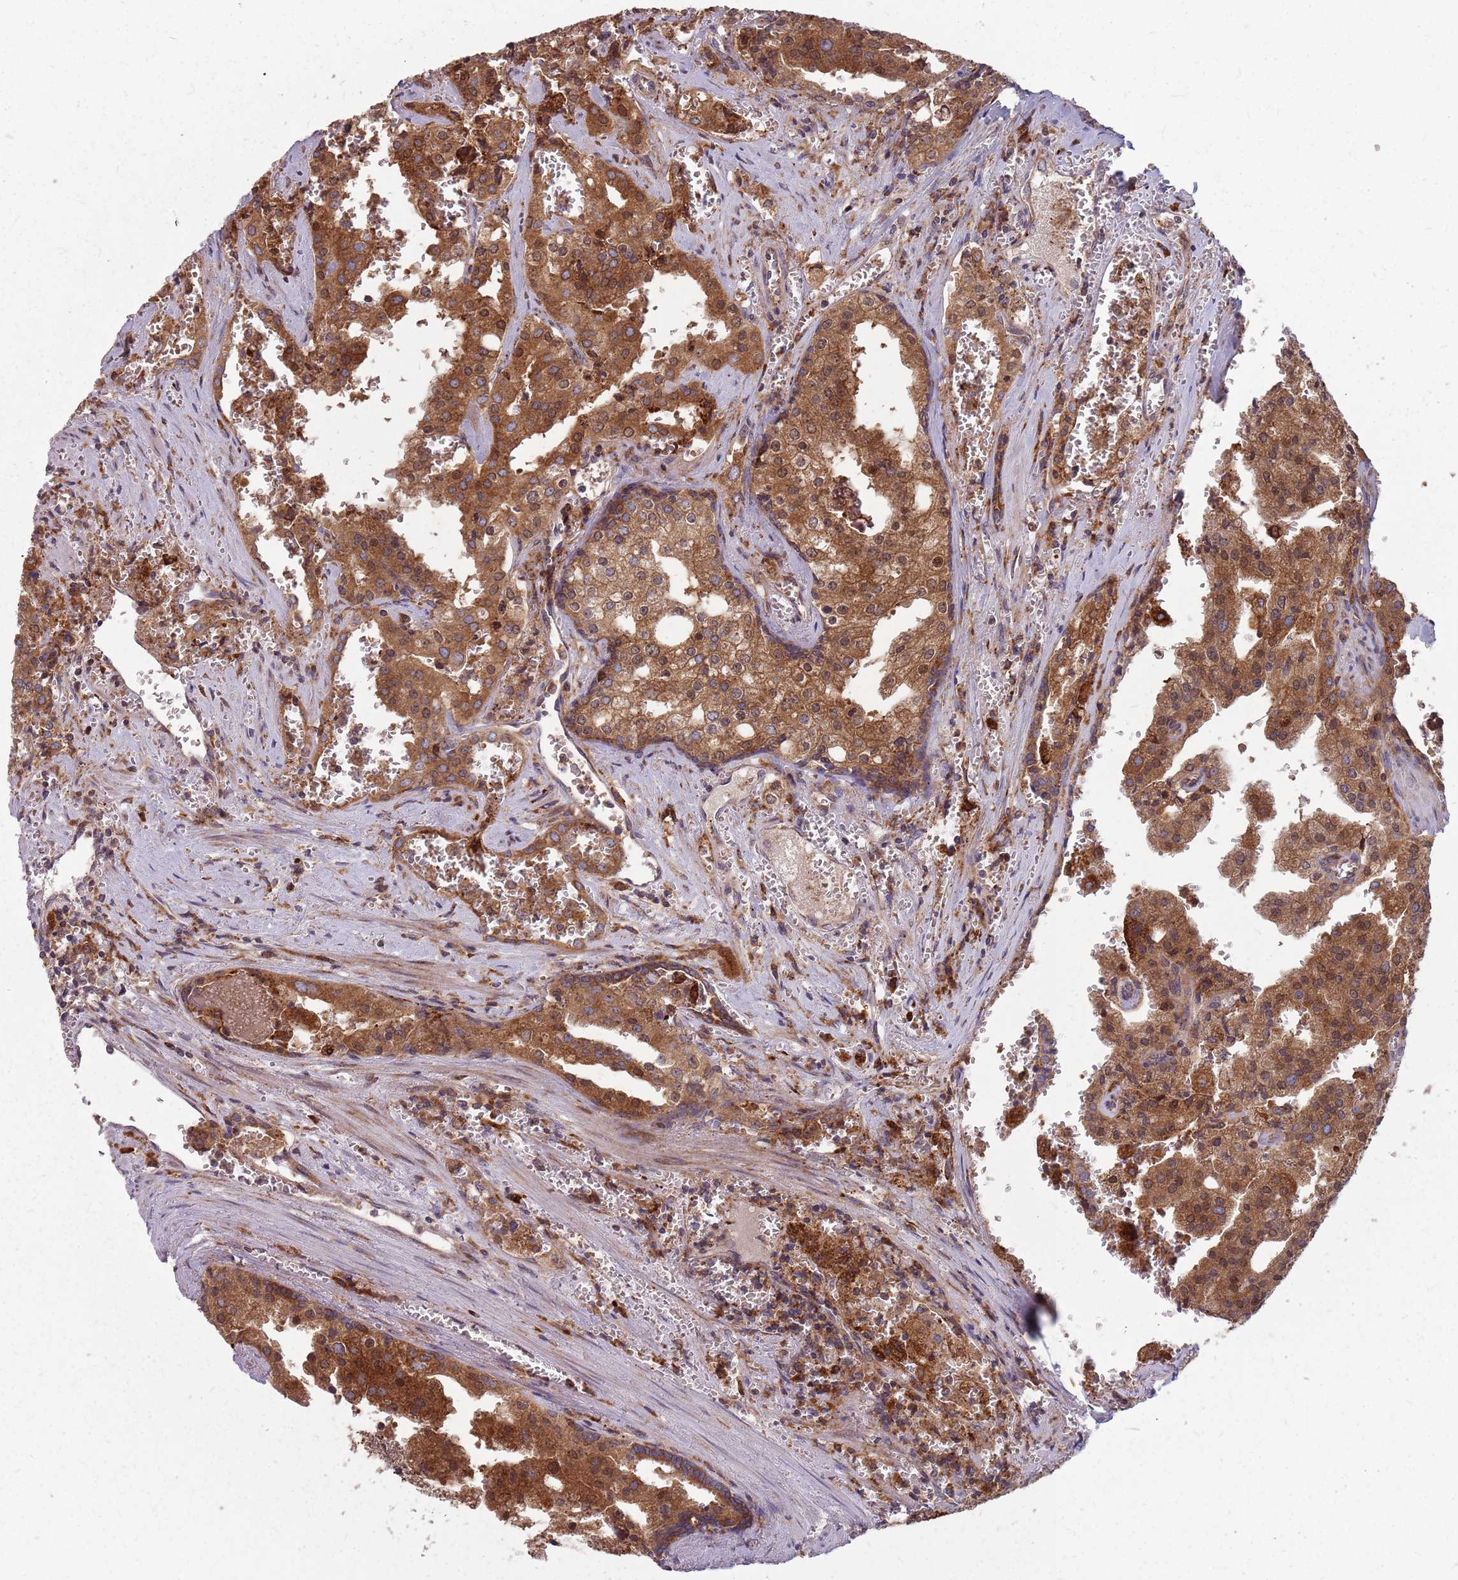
{"staining": {"intensity": "strong", "quantity": ">75%", "location": "cytoplasmic/membranous"}, "tissue": "prostate cancer", "cell_type": "Tumor cells", "image_type": "cancer", "snomed": [{"axis": "morphology", "description": "Adenocarcinoma, High grade"}, {"axis": "topography", "description": "Prostate"}], "caption": "Immunohistochemical staining of prostate cancer (adenocarcinoma (high-grade)) displays high levels of strong cytoplasmic/membranous protein expression in about >75% of tumor cells. The protein of interest is stained brown, and the nuclei are stained in blue (DAB IHC with brightfield microscopy, high magnification).", "gene": "NME4", "patient": {"sex": "male", "age": 68}}